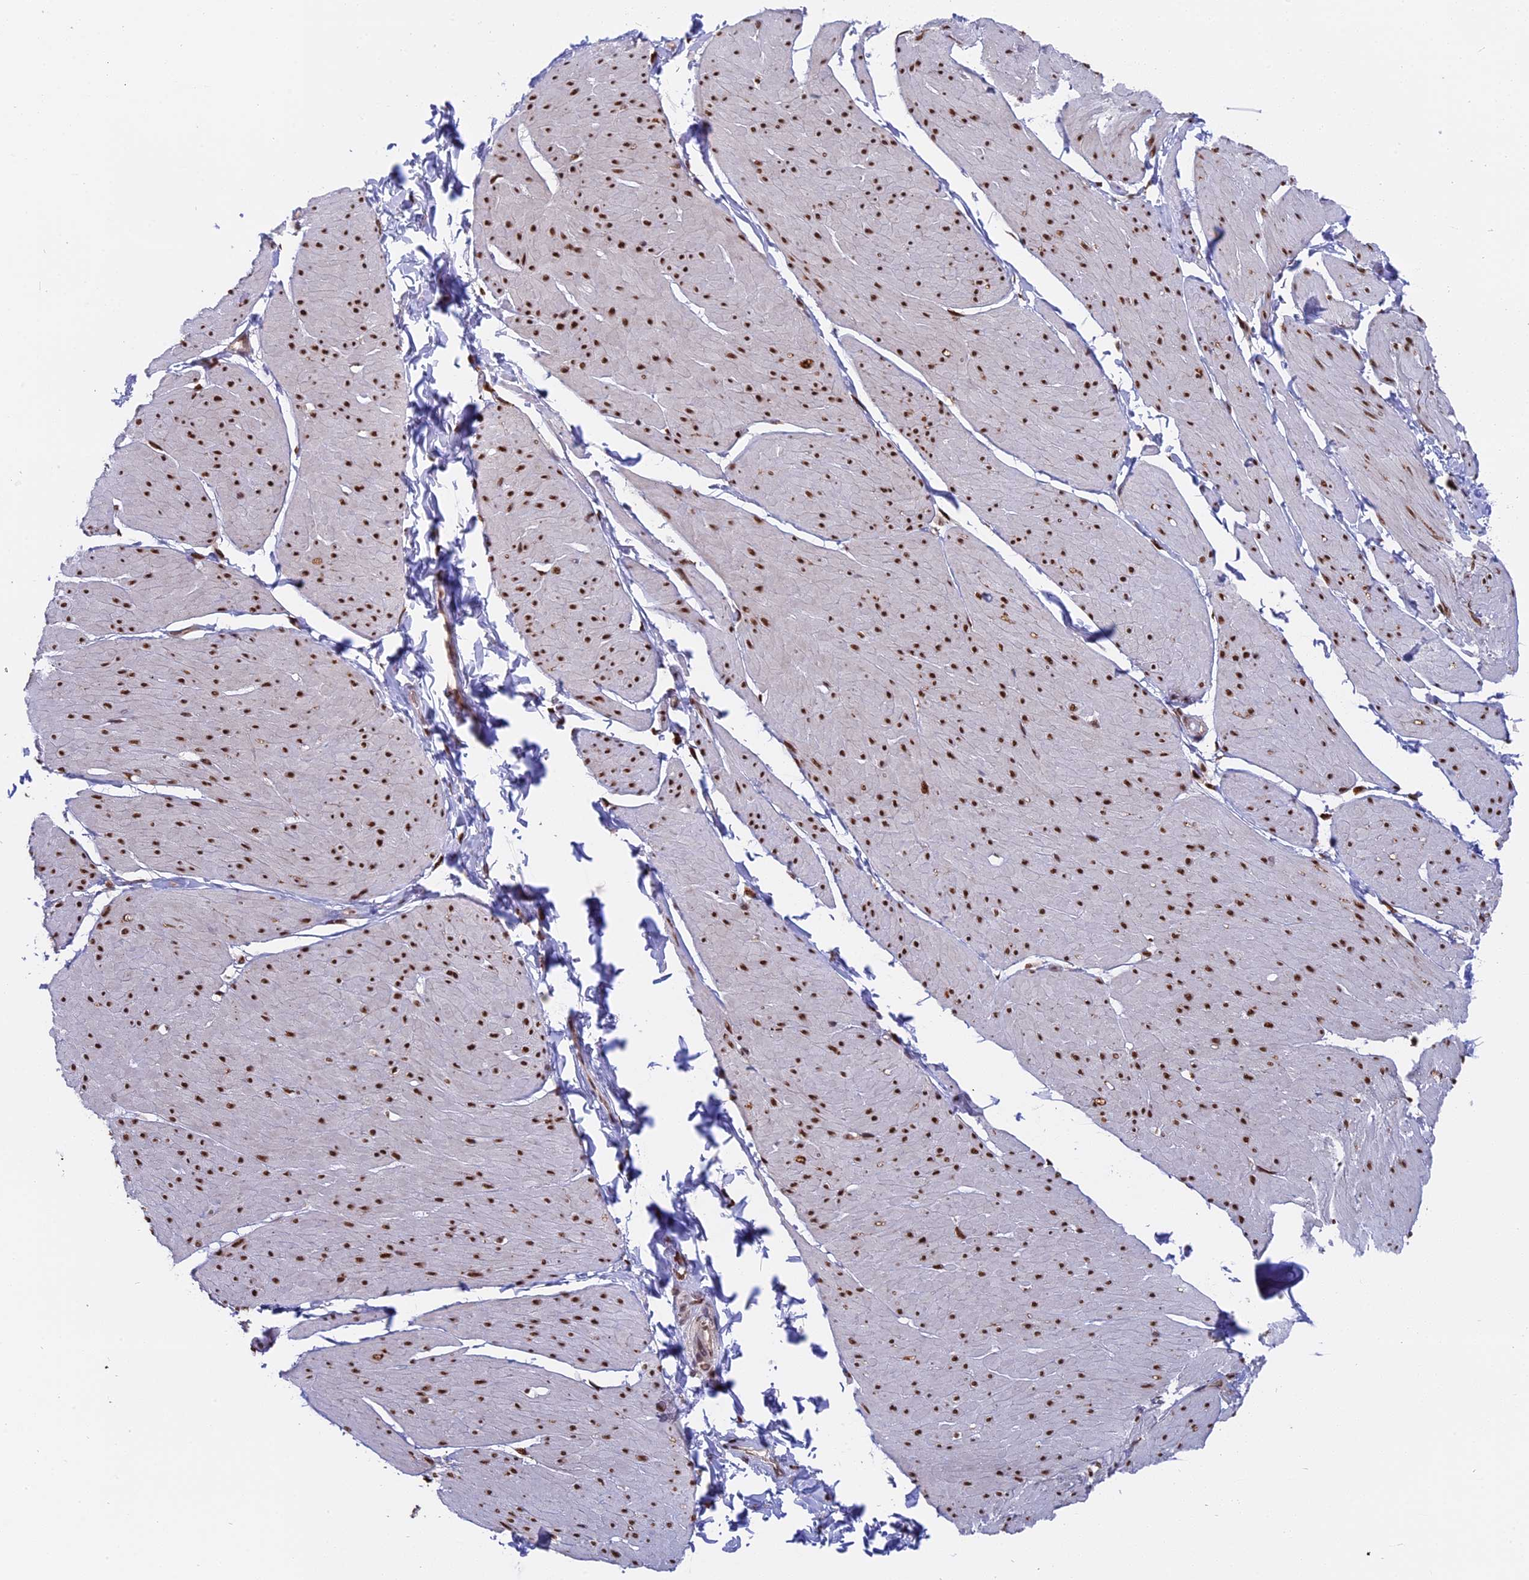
{"staining": {"intensity": "strong", "quantity": ">75%", "location": "nuclear"}, "tissue": "smooth muscle", "cell_type": "Smooth muscle cells", "image_type": "normal", "snomed": [{"axis": "morphology", "description": "Urothelial carcinoma, High grade"}, {"axis": "topography", "description": "Urinary bladder"}], "caption": "Immunohistochemistry (IHC) staining of benign smooth muscle, which displays high levels of strong nuclear positivity in about >75% of smooth muscle cells indicating strong nuclear protein positivity. The staining was performed using DAB (3,3'-diaminobenzidine) (brown) for protein detection and nuclei were counterstained in hematoxylin (blue).", "gene": "RAMACL", "patient": {"sex": "male", "age": 46}}